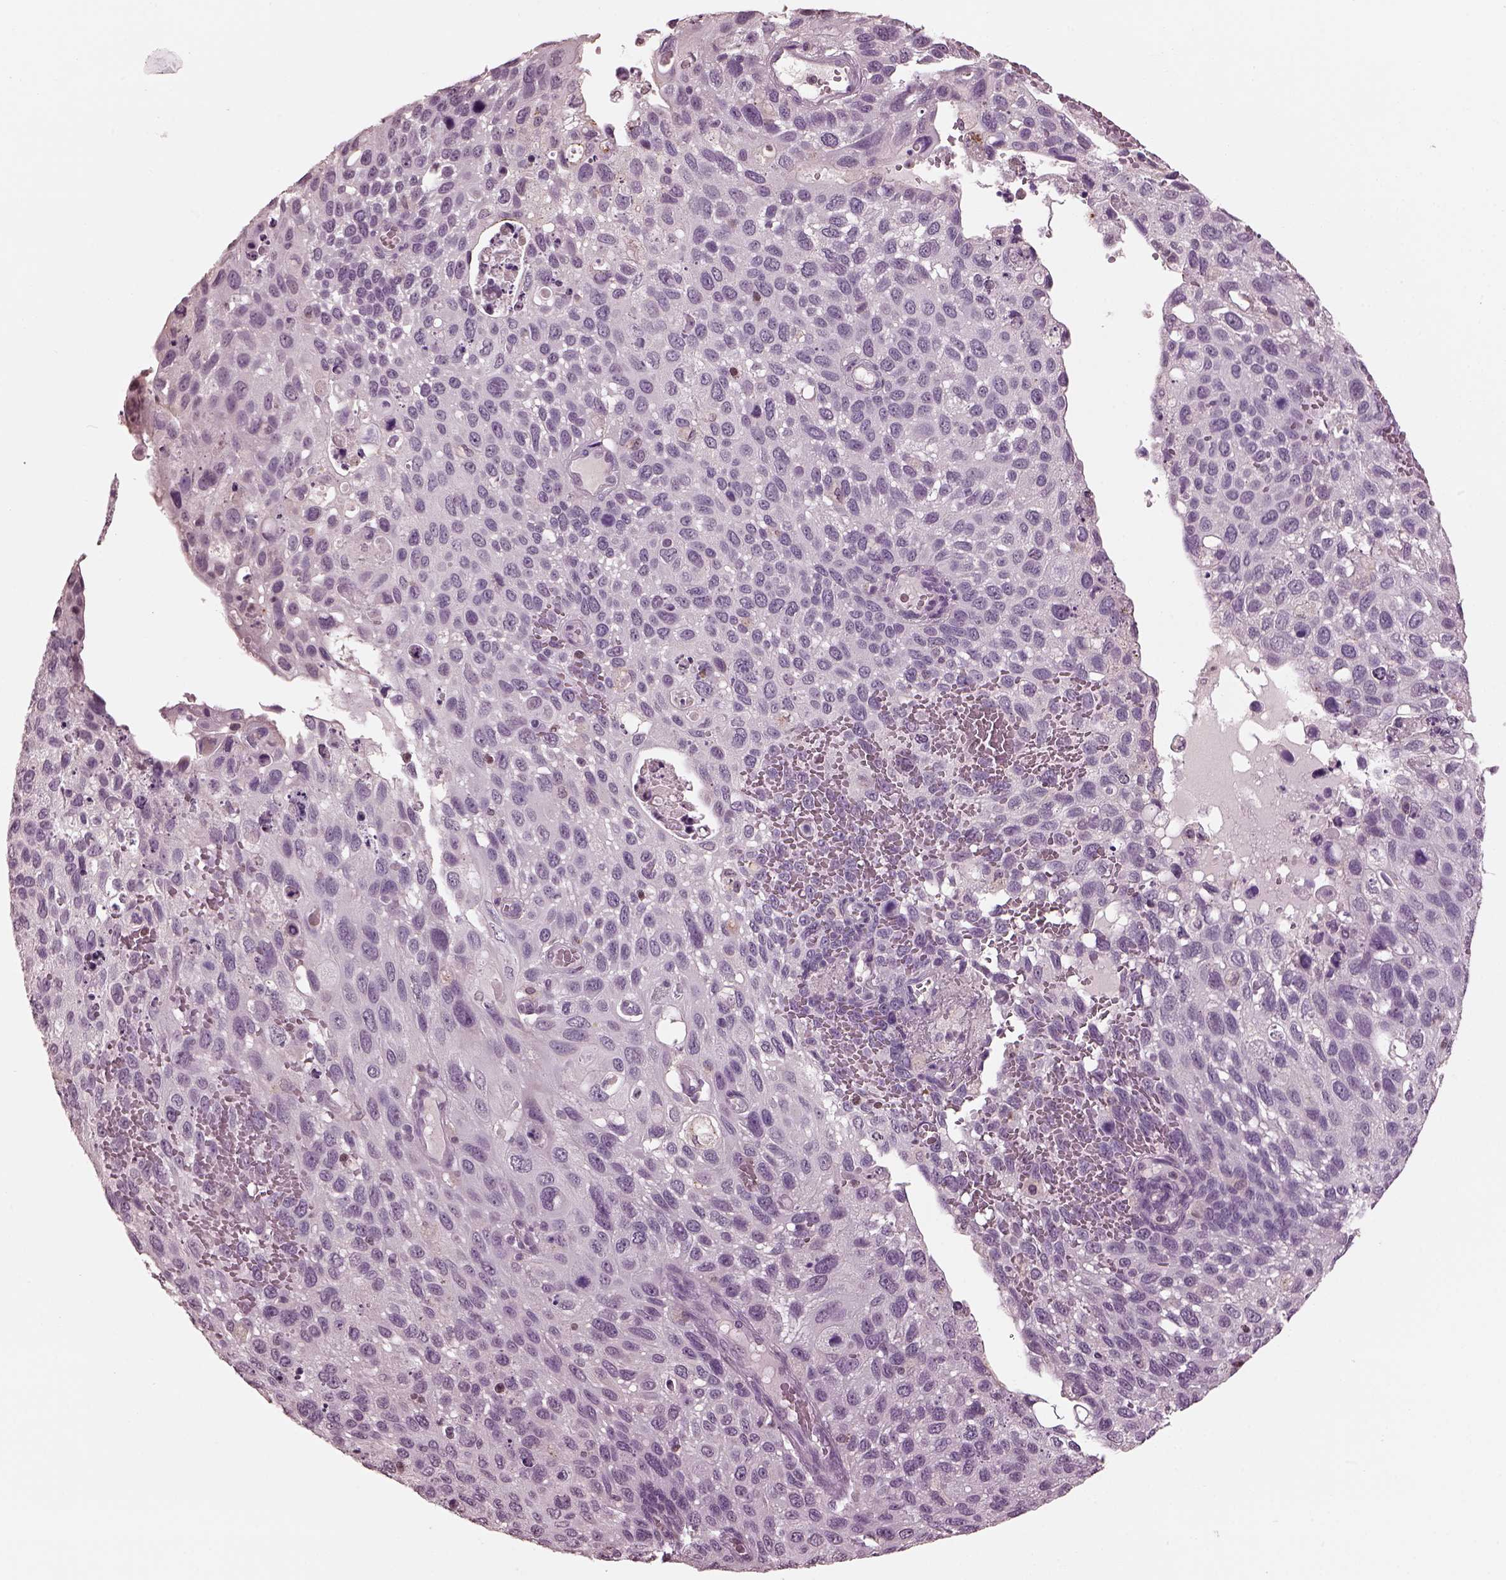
{"staining": {"intensity": "negative", "quantity": "none", "location": "none"}, "tissue": "cervical cancer", "cell_type": "Tumor cells", "image_type": "cancer", "snomed": [{"axis": "morphology", "description": "Squamous cell carcinoma, NOS"}, {"axis": "topography", "description": "Cervix"}], "caption": "A high-resolution photomicrograph shows immunohistochemistry (IHC) staining of cervical cancer, which demonstrates no significant expression in tumor cells.", "gene": "TSKS", "patient": {"sex": "female", "age": 70}}